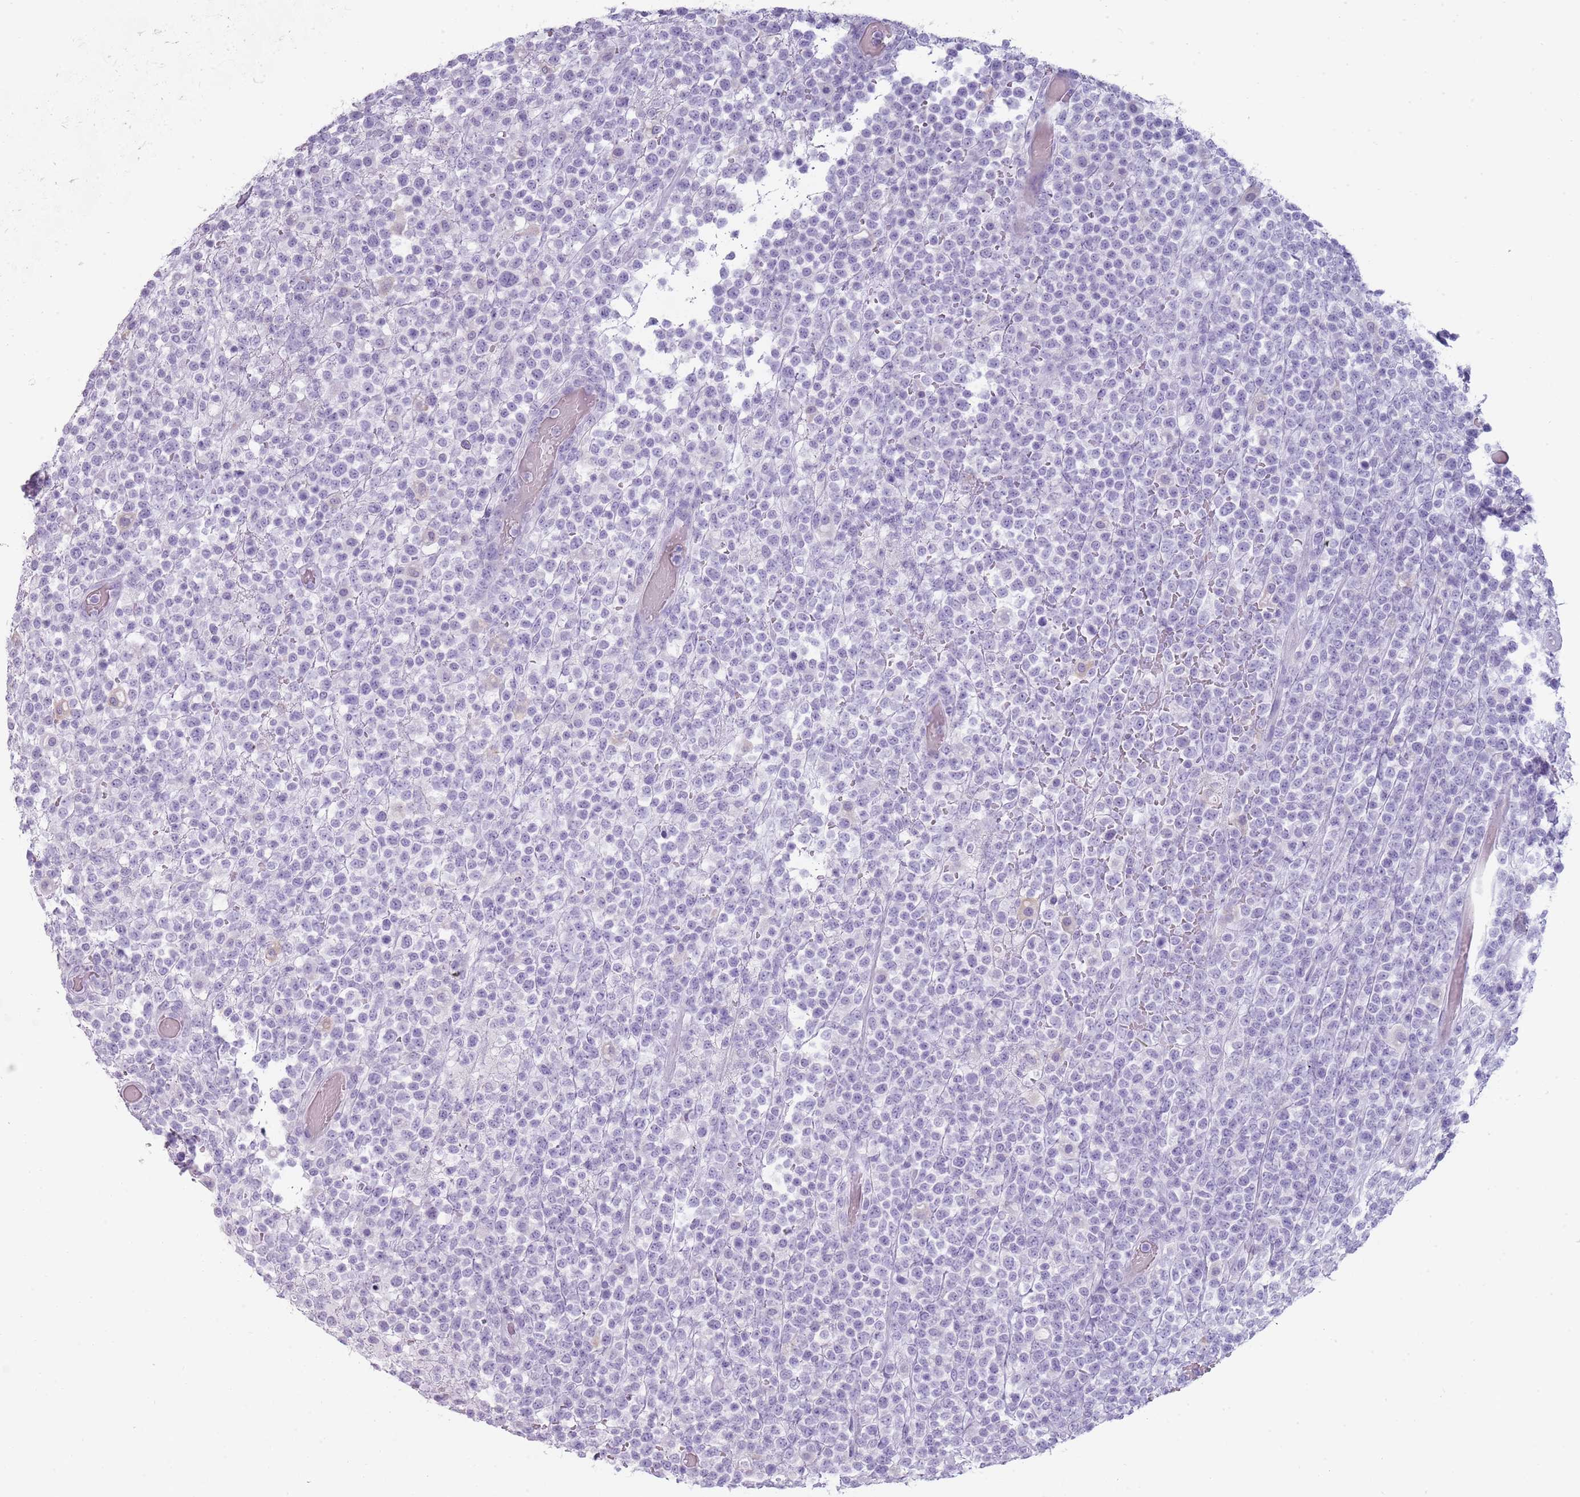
{"staining": {"intensity": "negative", "quantity": "none", "location": "none"}, "tissue": "lymphoma", "cell_type": "Tumor cells", "image_type": "cancer", "snomed": [{"axis": "morphology", "description": "Malignant lymphoma, non-Hodgkin's type, High grade"}, {"axis": "topography", "description": "Colon"}], "caption": "The image reveals no staining of tumor cells in malignant lymphoma, non-Hodgkin's type (high-grade).", "gene": "COLEC12", "patient": {"sex": "female", "age": 53}}